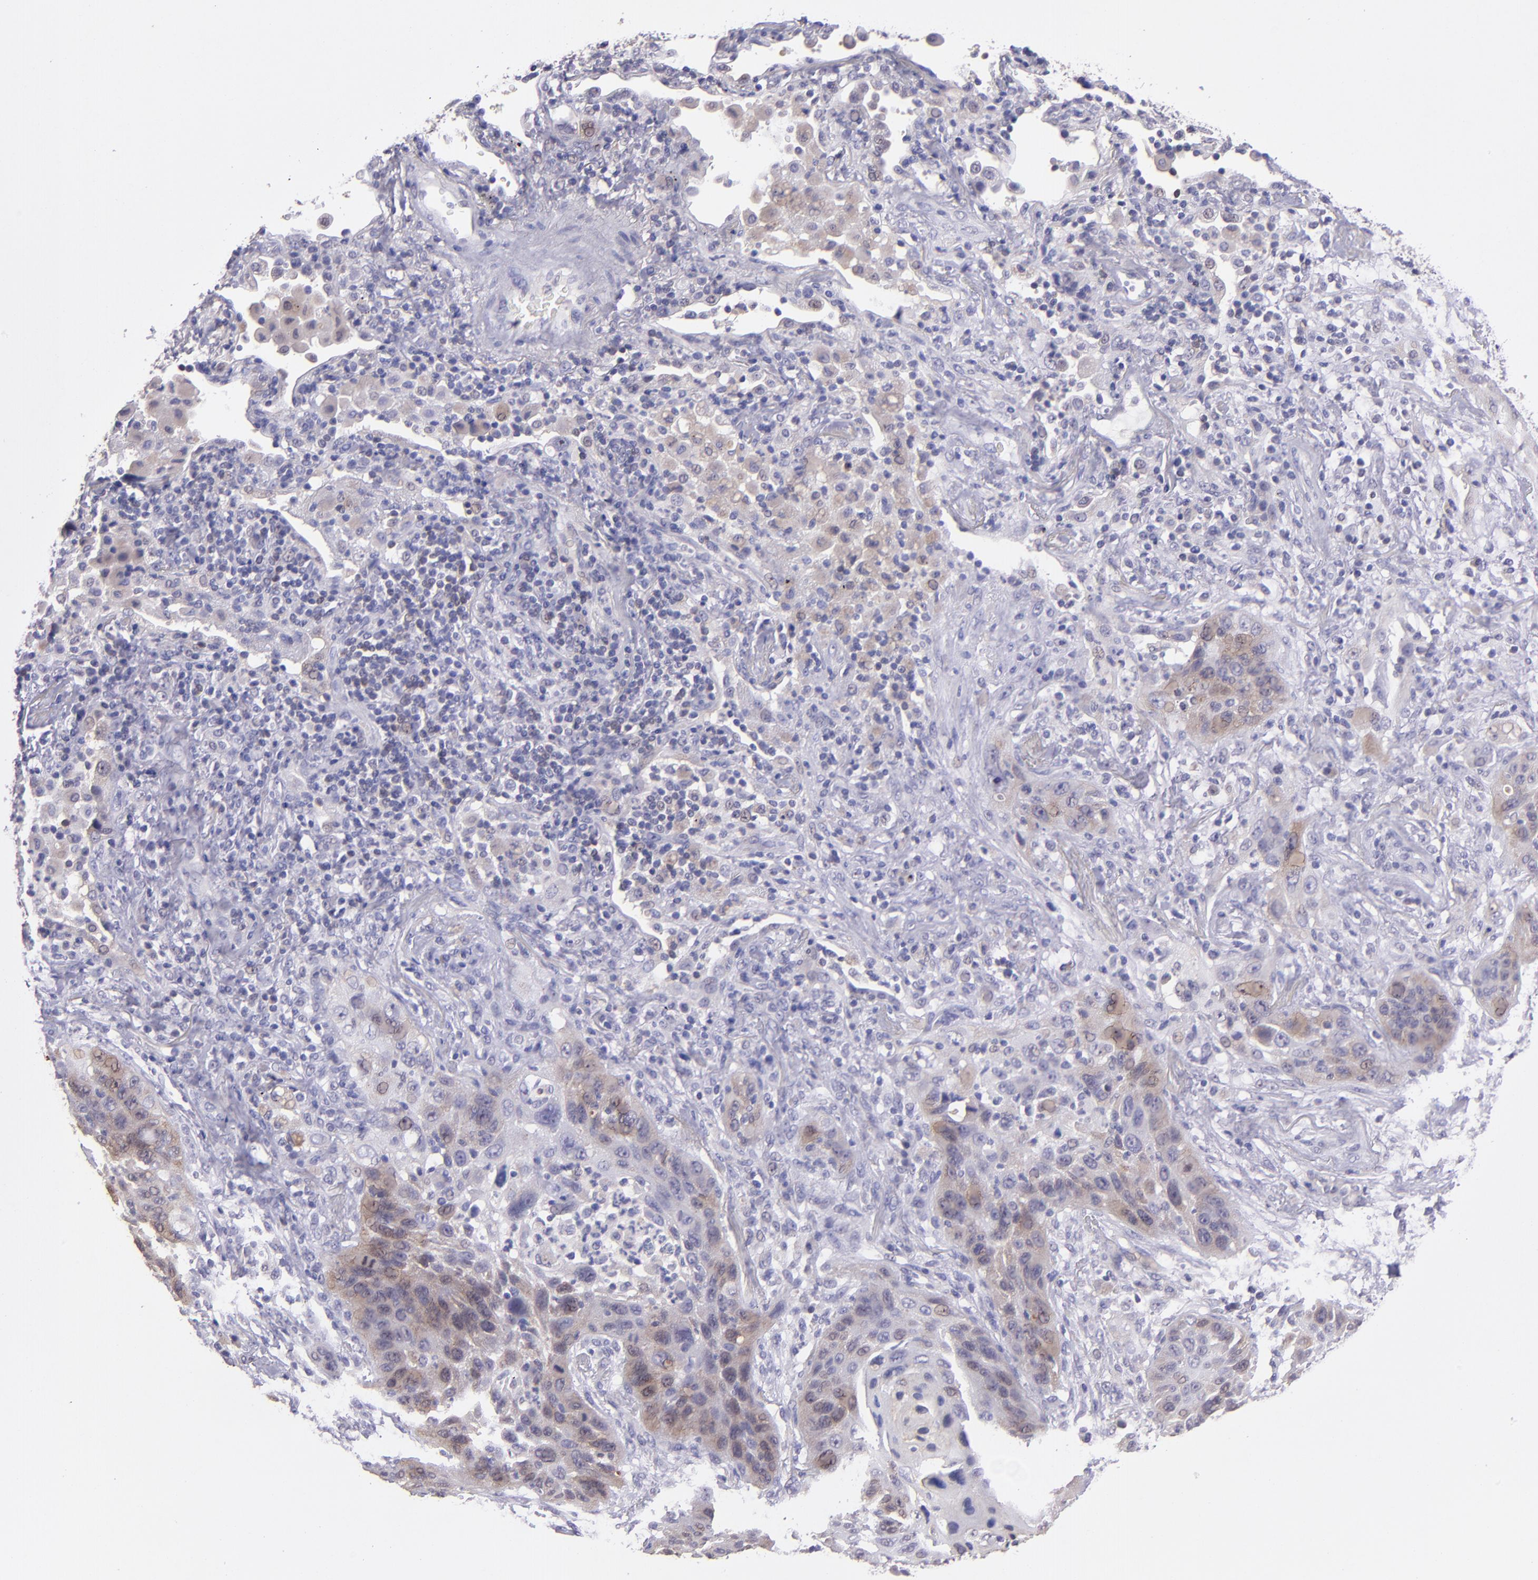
{"staining": {"intensity": "weak", "quantity": "<25%", "location": "cytoplasmic/membranous"}, "tissue": "lung cancer", "cell_type": "Tumor cells", "image_type": "cancer", "snomed": [{"axis": "morphology", "description": "Squamous cell carcinoma, NOS"}, {"axis": "topography", "description": "Lung"}], "caption": "Tumor cells are negative for brown protein staining in lung squamous cell carcinoma. (Immunohistochemistry, brightfield microscopy, high magnification).", "gene": "PAPPA", "patient": {"sex": "female", "age": 67}}